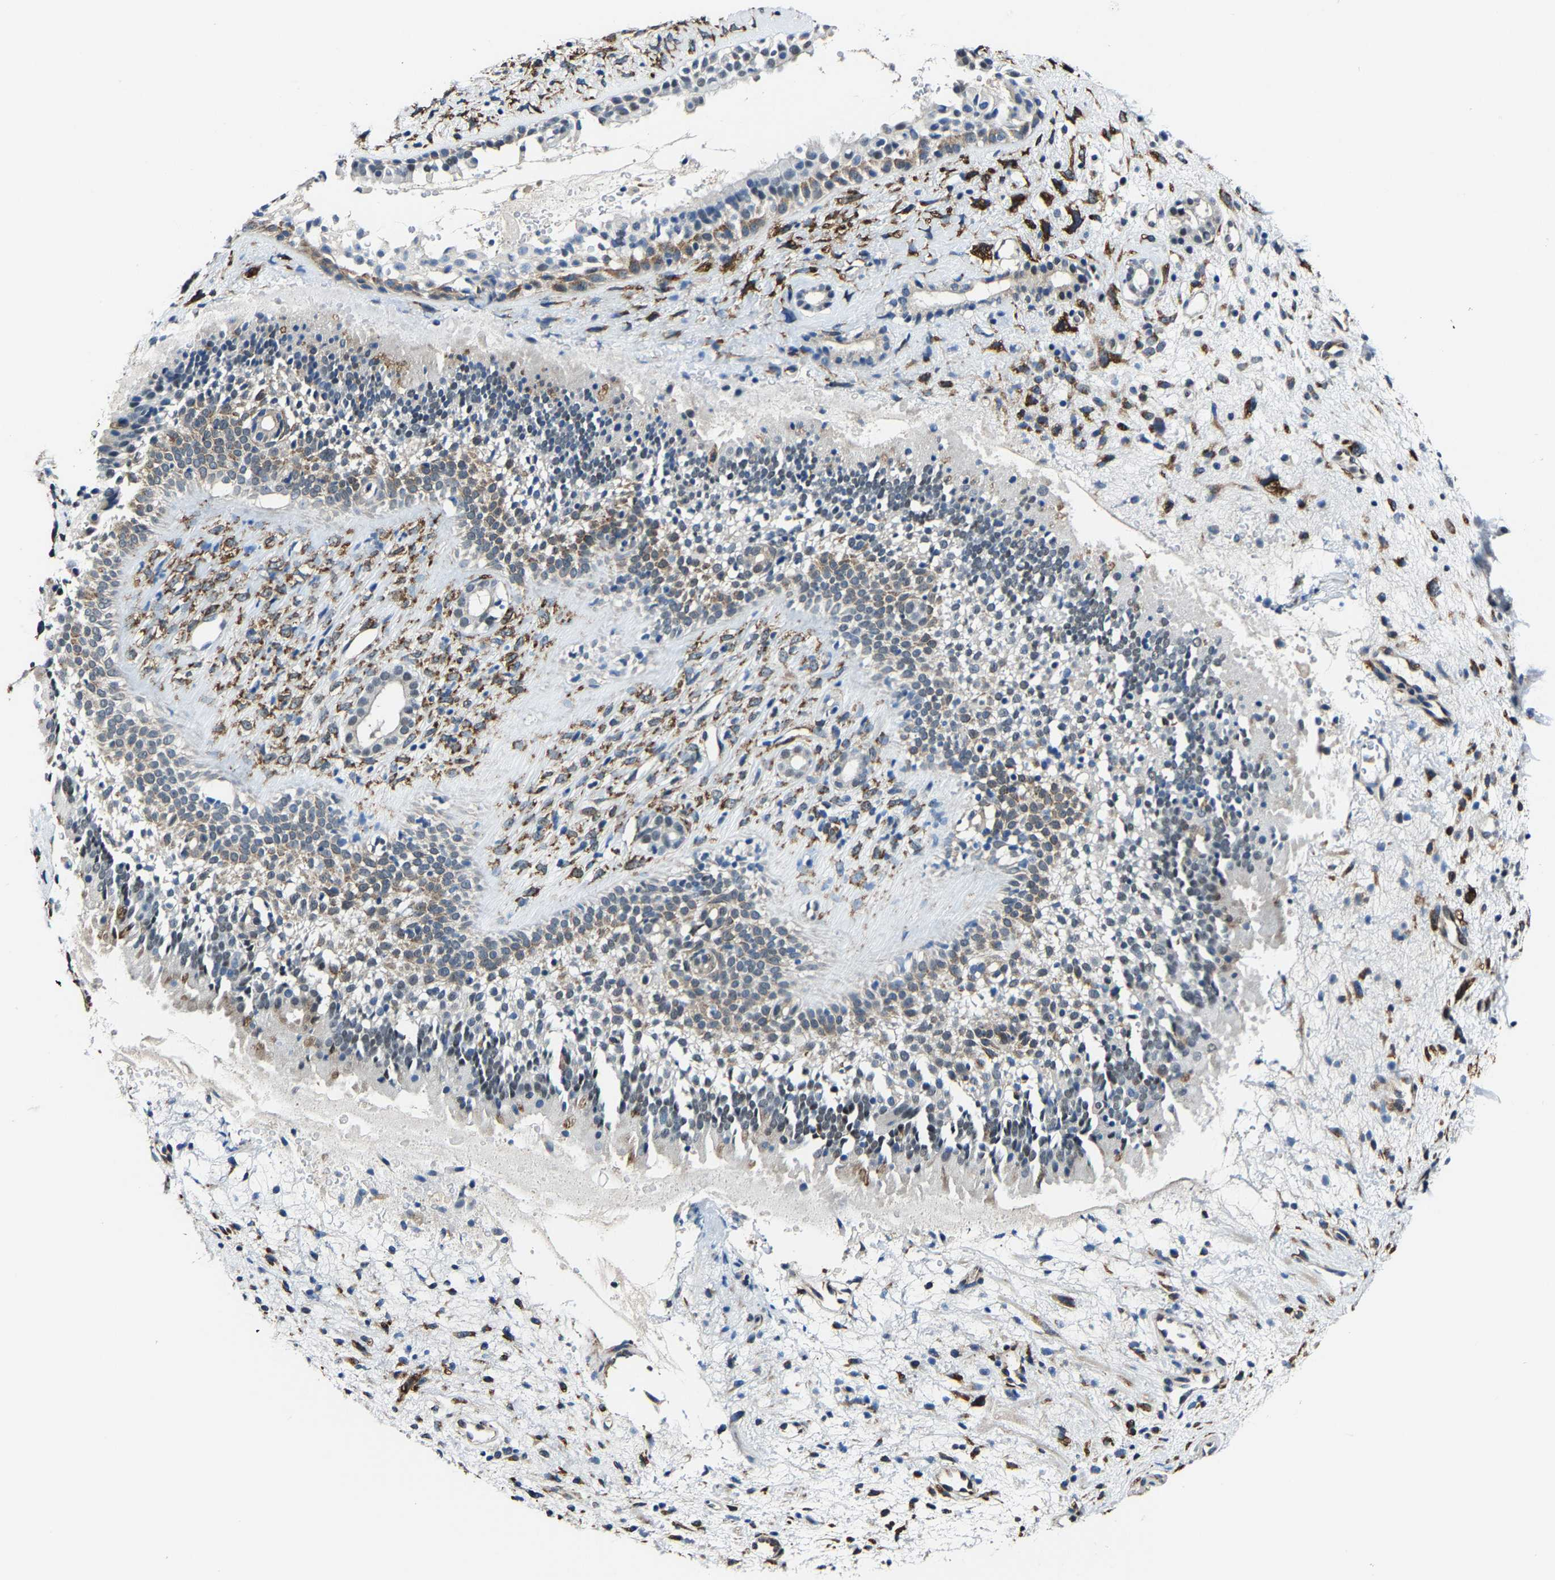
{"staining": {"intensity": "moderate", "quantity": "25%-75%", "location": "cytoplasmic/membranous"}, "tissue": "nasopharynx", "cell_type": "Respiratory epithelial cells", "image_type": "normal", "snomed": [{"axis": "morphology", "description": "Normal tissue, NOS"}, {"axis": "topography", "description": "Nasopharynx"}], "caption": "IHC micrograph of benign nasopharynx: nasopharynx stained using immunohistochemistry (IHC) demonstrates medium levels of moderate protein expression localized specifically in the cytoplasmic/membranous of respiratory epithelial cells, appearing as a cytoplasmic/membranous brown color.", "gene": "METTL1", "patient": {"sex": "male", "age": 22}}